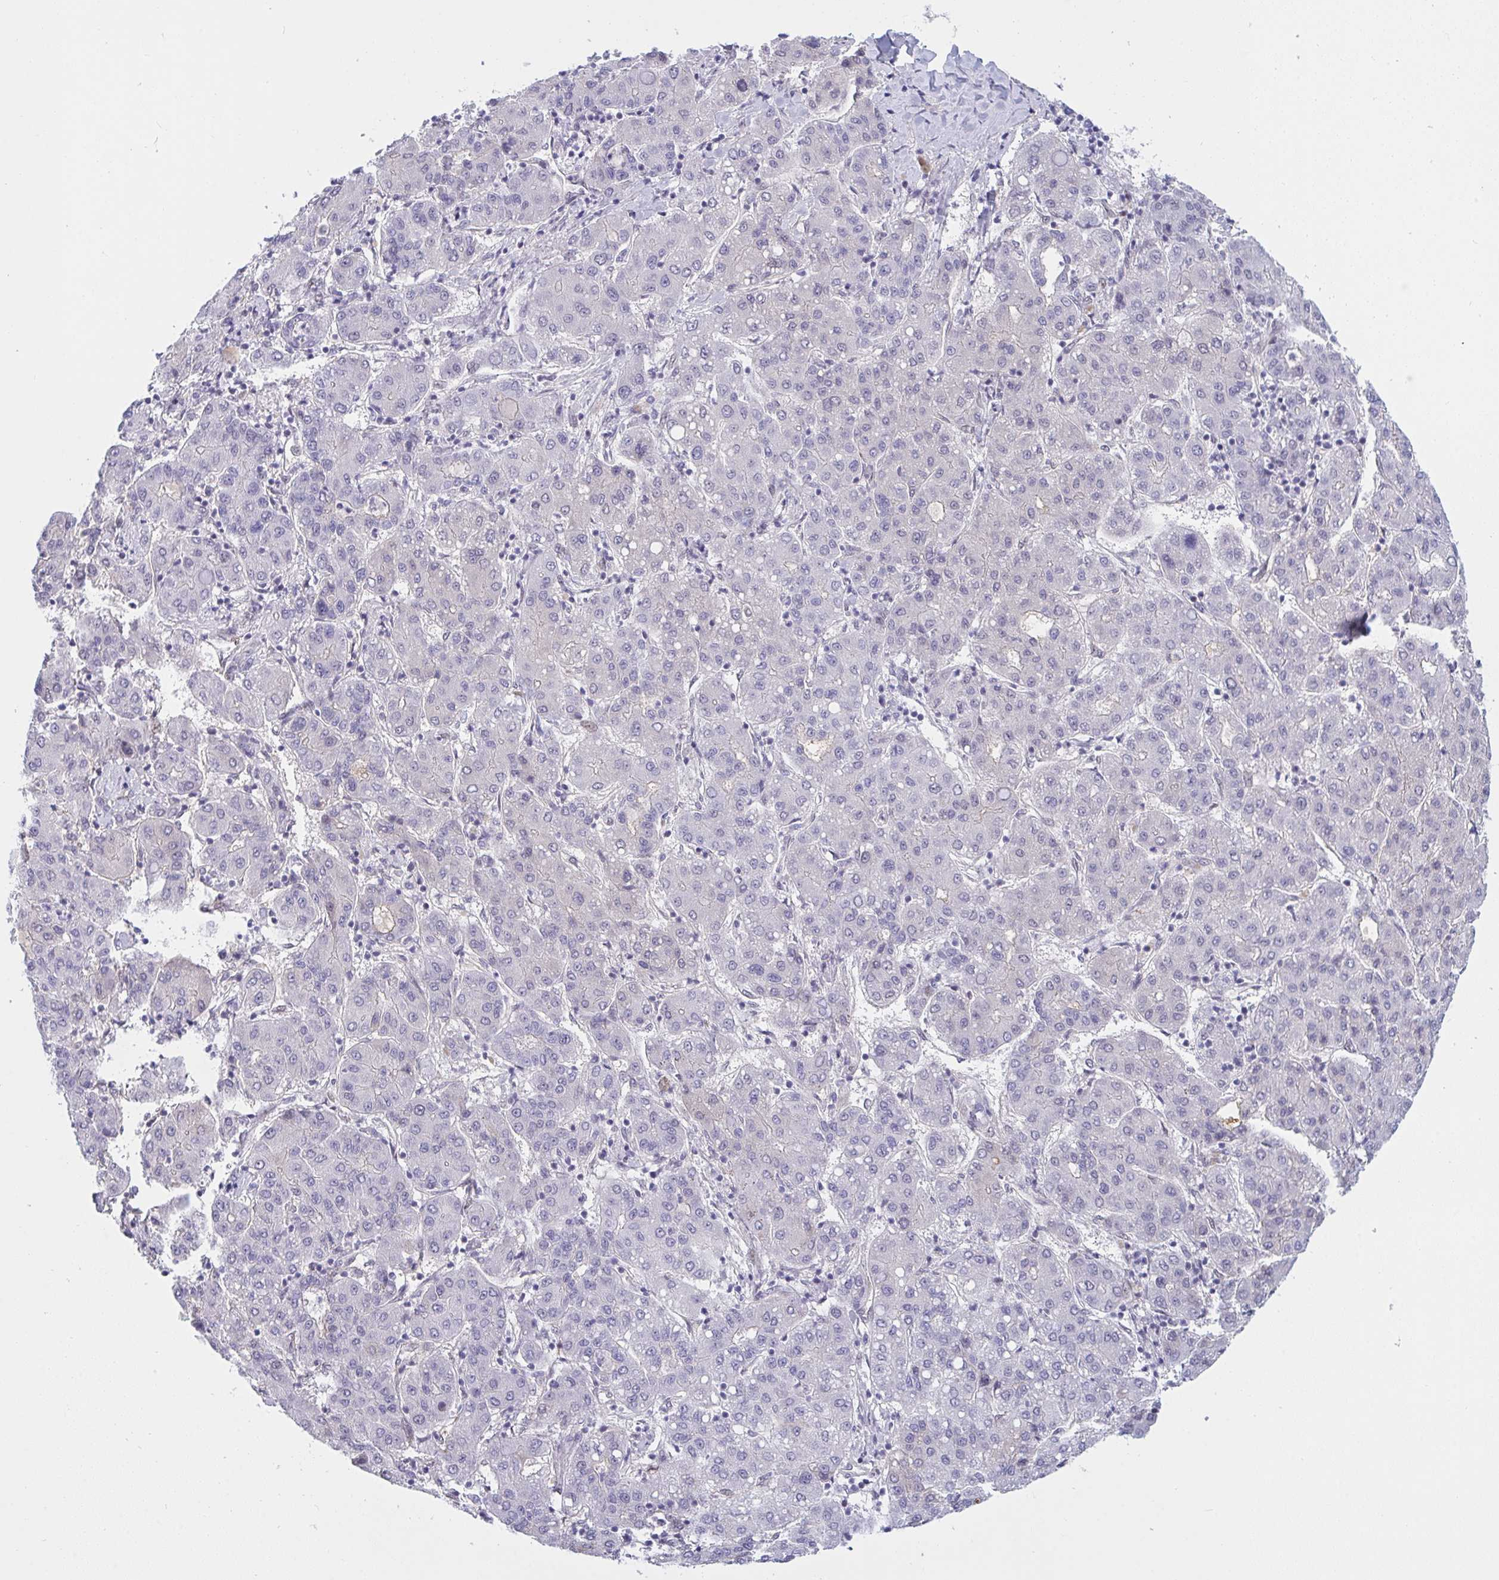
{"staining": {"intensity": "negative", "quantity": "none", "location": "none"}, "tissue": "liver cancer", "cell_type": "Tumor cells", "image_type": "cancer", "snomed": [{"axis": "morphology", "description": "Carcinoma, Hepatocellular, NOS"}, {"axis": "topography", "description": "Liver"}], "caption": "This is an immunohistochemistry (IHC) micrograph of liver cancer (hepatocellular carcinoma). There is no positivity in tumor cells.", "gene": "DSCAML1", "patient": {"sex": "male", "age": 65}}